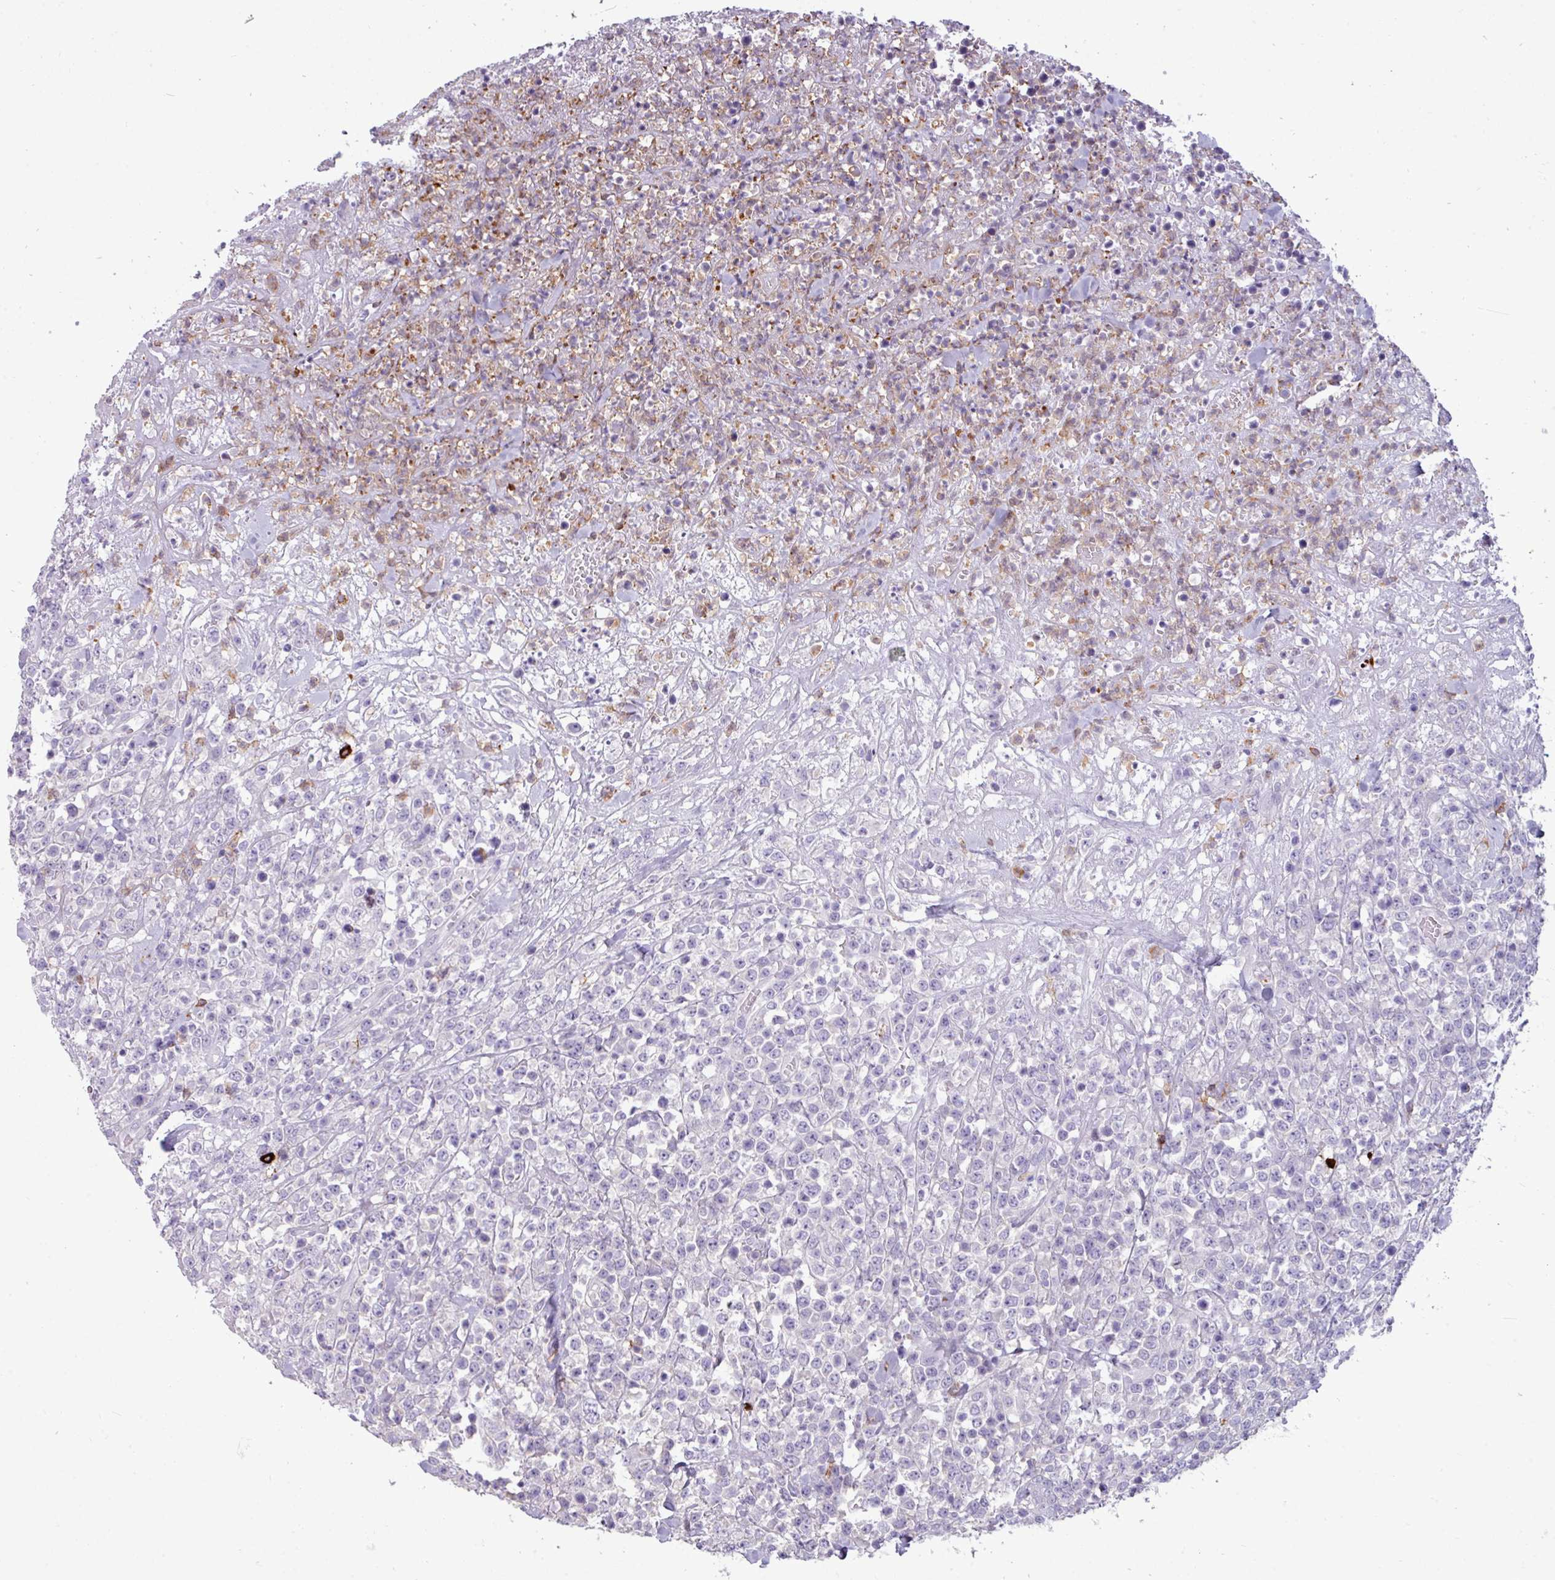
{"staining": {"intensity": "negative", "quantity": "none", "location": "none"}, "tissue": "lymphoma", "cell_type": "Tumor cells", "image_type": "cancer", "snomed": [{"axis": "morphology", "description": "Malignant lymphoma, non-Hodgkin's type, High grade"}, {"axis": "topography", "description": "Colon"}], "caption": "DAB immunohistochemical staining of human lymphoma demonstrates no significant positivity in tumor cells. (Stains: DAB (3,3'-diaminobenzidine) immunohistochemistry with hematoxylin counter stain, Microscopy: brightfield microscopy at high magnification).", "gene": "TRIM39", "patient": {"sex": "female", "age": 53}}